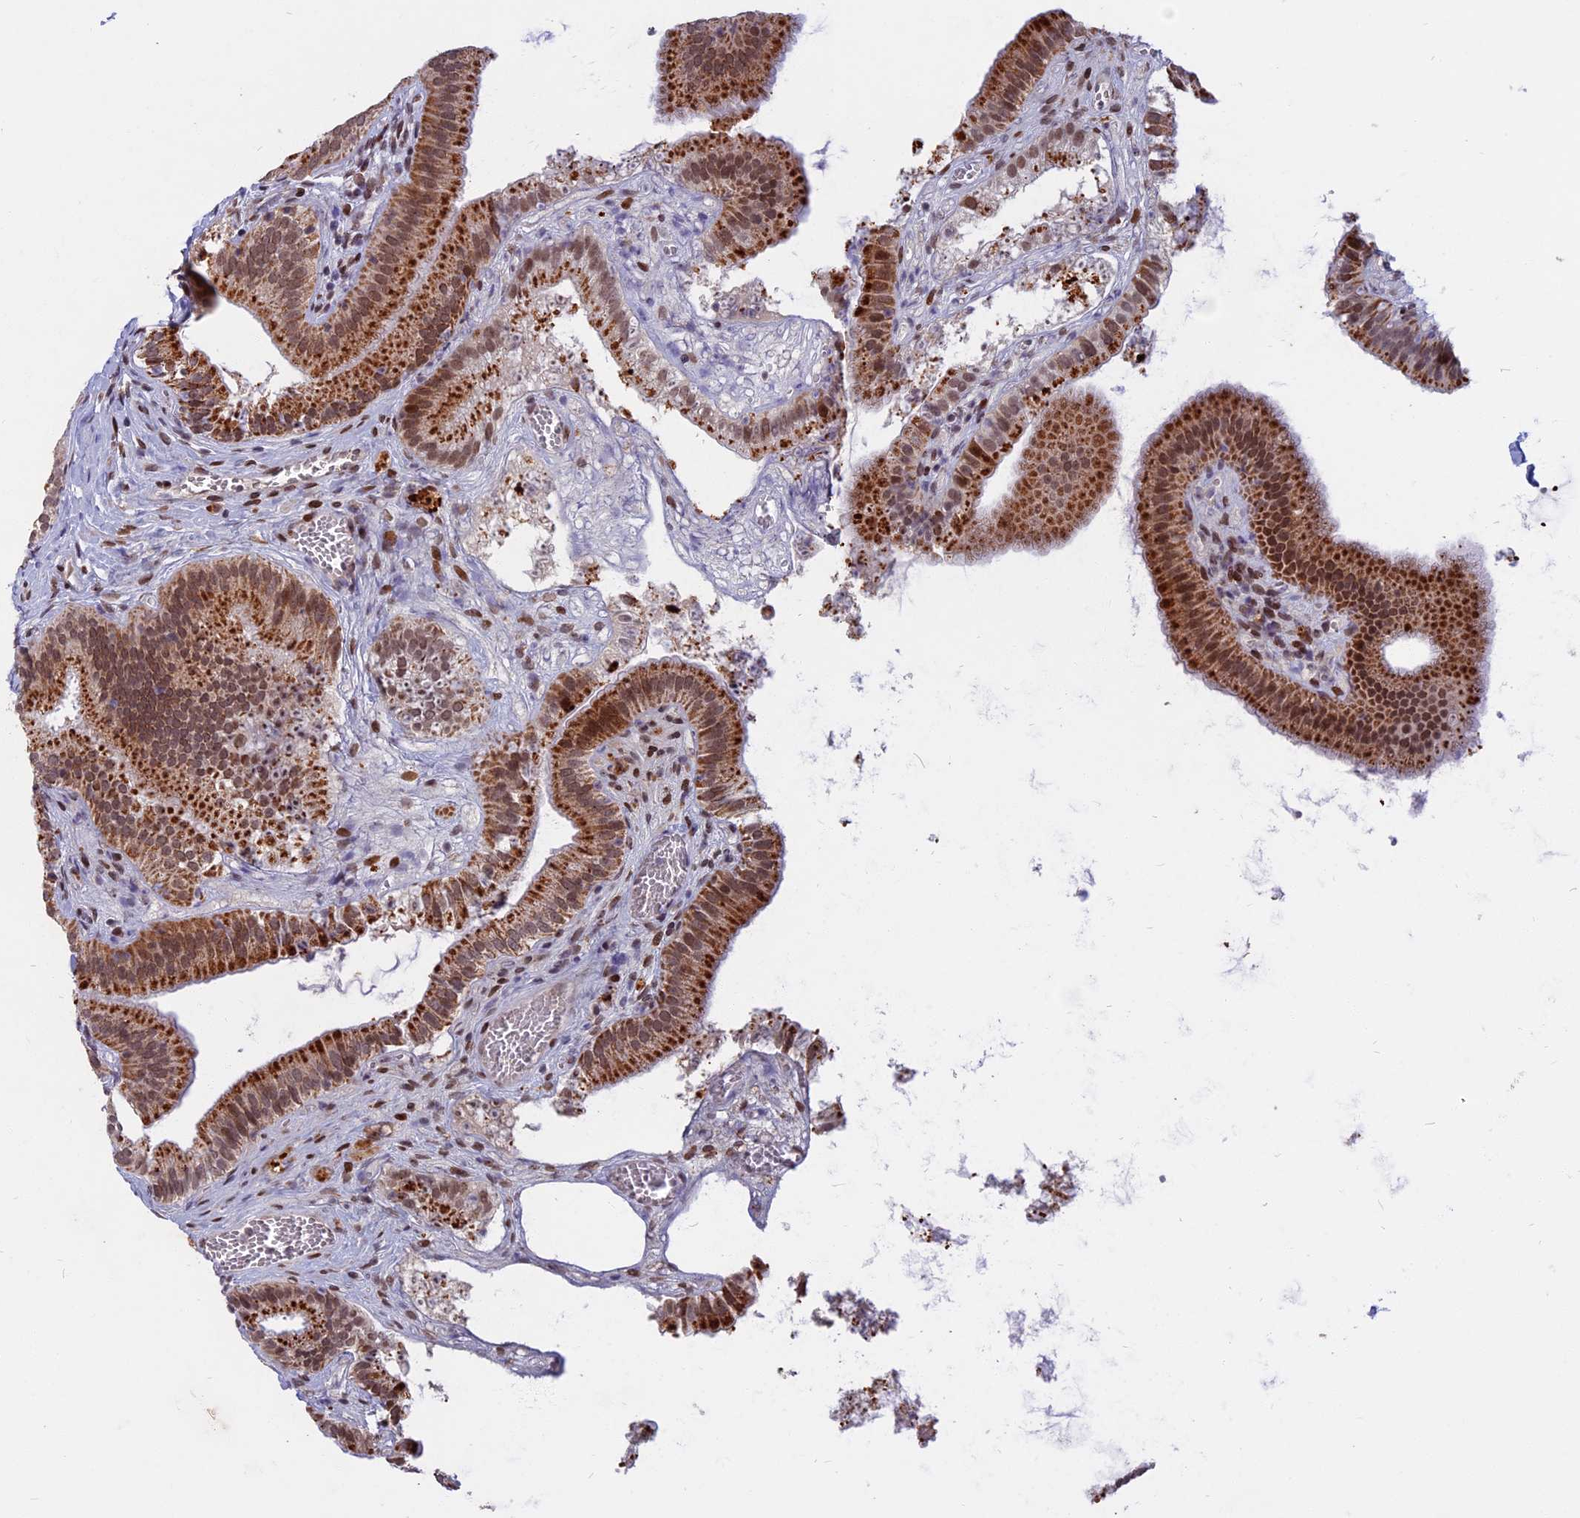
{"staining": {"intensity": "strong", "quantity": ">75%", "location": "cytoplasmic/membranous,nuclear"}, "tissue": "gallbladder", "cell_type": "Glandular cells", "image_type": "normal", "snomed": [{"axis": "morphology", "description": "Normal tissue, NOS"}, {"axis": "topography", "description": "Gallbladder"}], "caption": "IHC photomicrograph of benign gallbladder: gallbladder stained using immunohistochemistry exhibits high levels of strong protein expression localized specifically in the cytoplasmic/membranous,nuclear of glandular cells, appearing as a cytoplasmic/membranous,nuclear brown color.", "gene": "CDC7", "patient": {"sex": "female", "age": 54}}